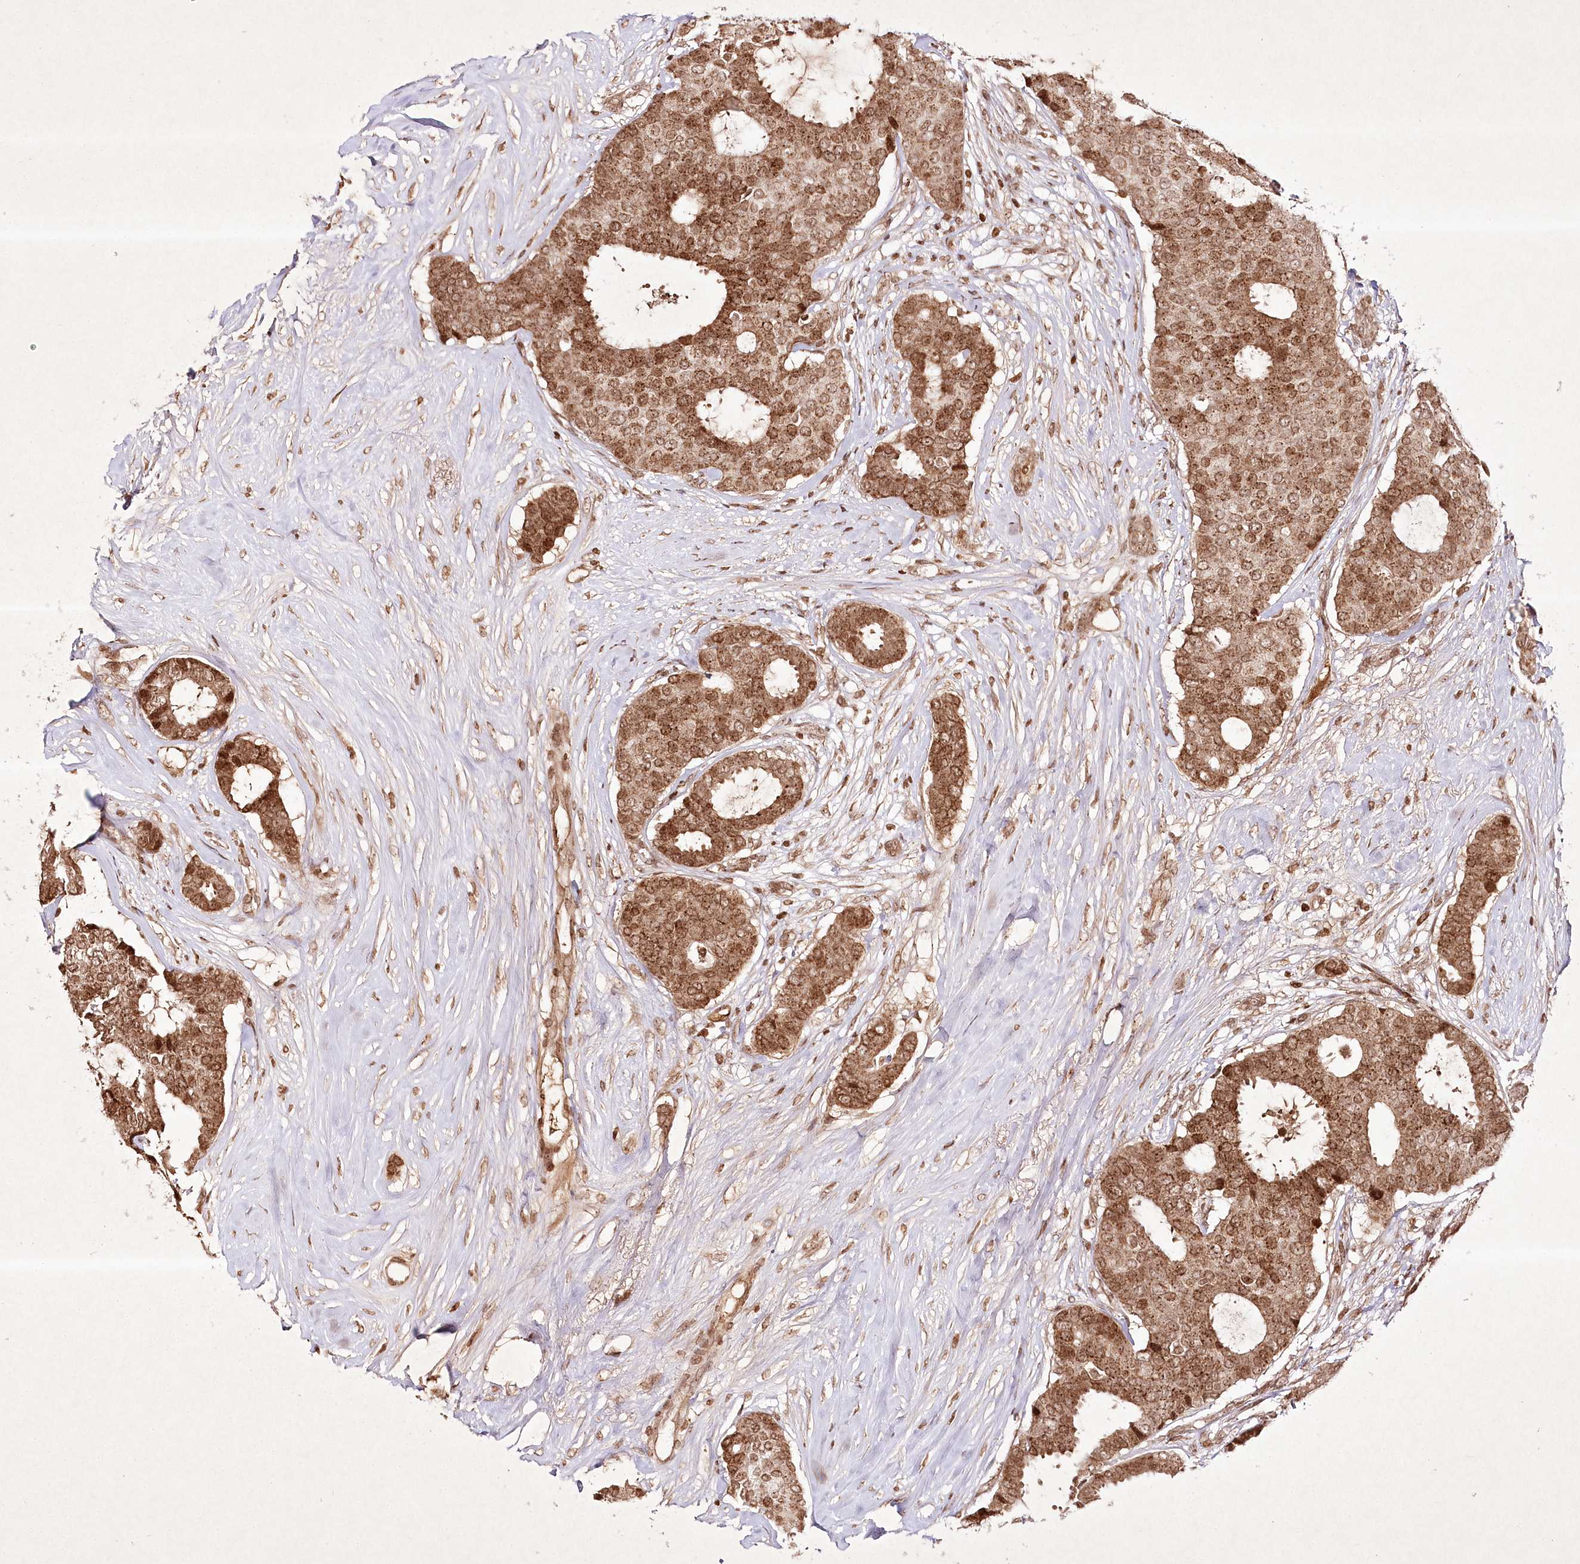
{"staining": {"intensity": "moderate", "quantity": ">75%", "location": "cytoplasmic/membranous"}, "tissue": "breast cancer", "cell_type": "Tumor cells", "image_type": "cancer", "snomed": [{"axis": "morphology", "description": "Duct carcinoma"}, {"axis": "topography", "description": "Breast"}], "caption": "The photomicrograph reveals staining of infiltrating ductal carcinoma (breast), revealing moderate cytoplasmic/membranous protein positivity (brown color) within tumor cells.", "gene": "CARM1", "patient": {"sex": "female", "age": 75}}